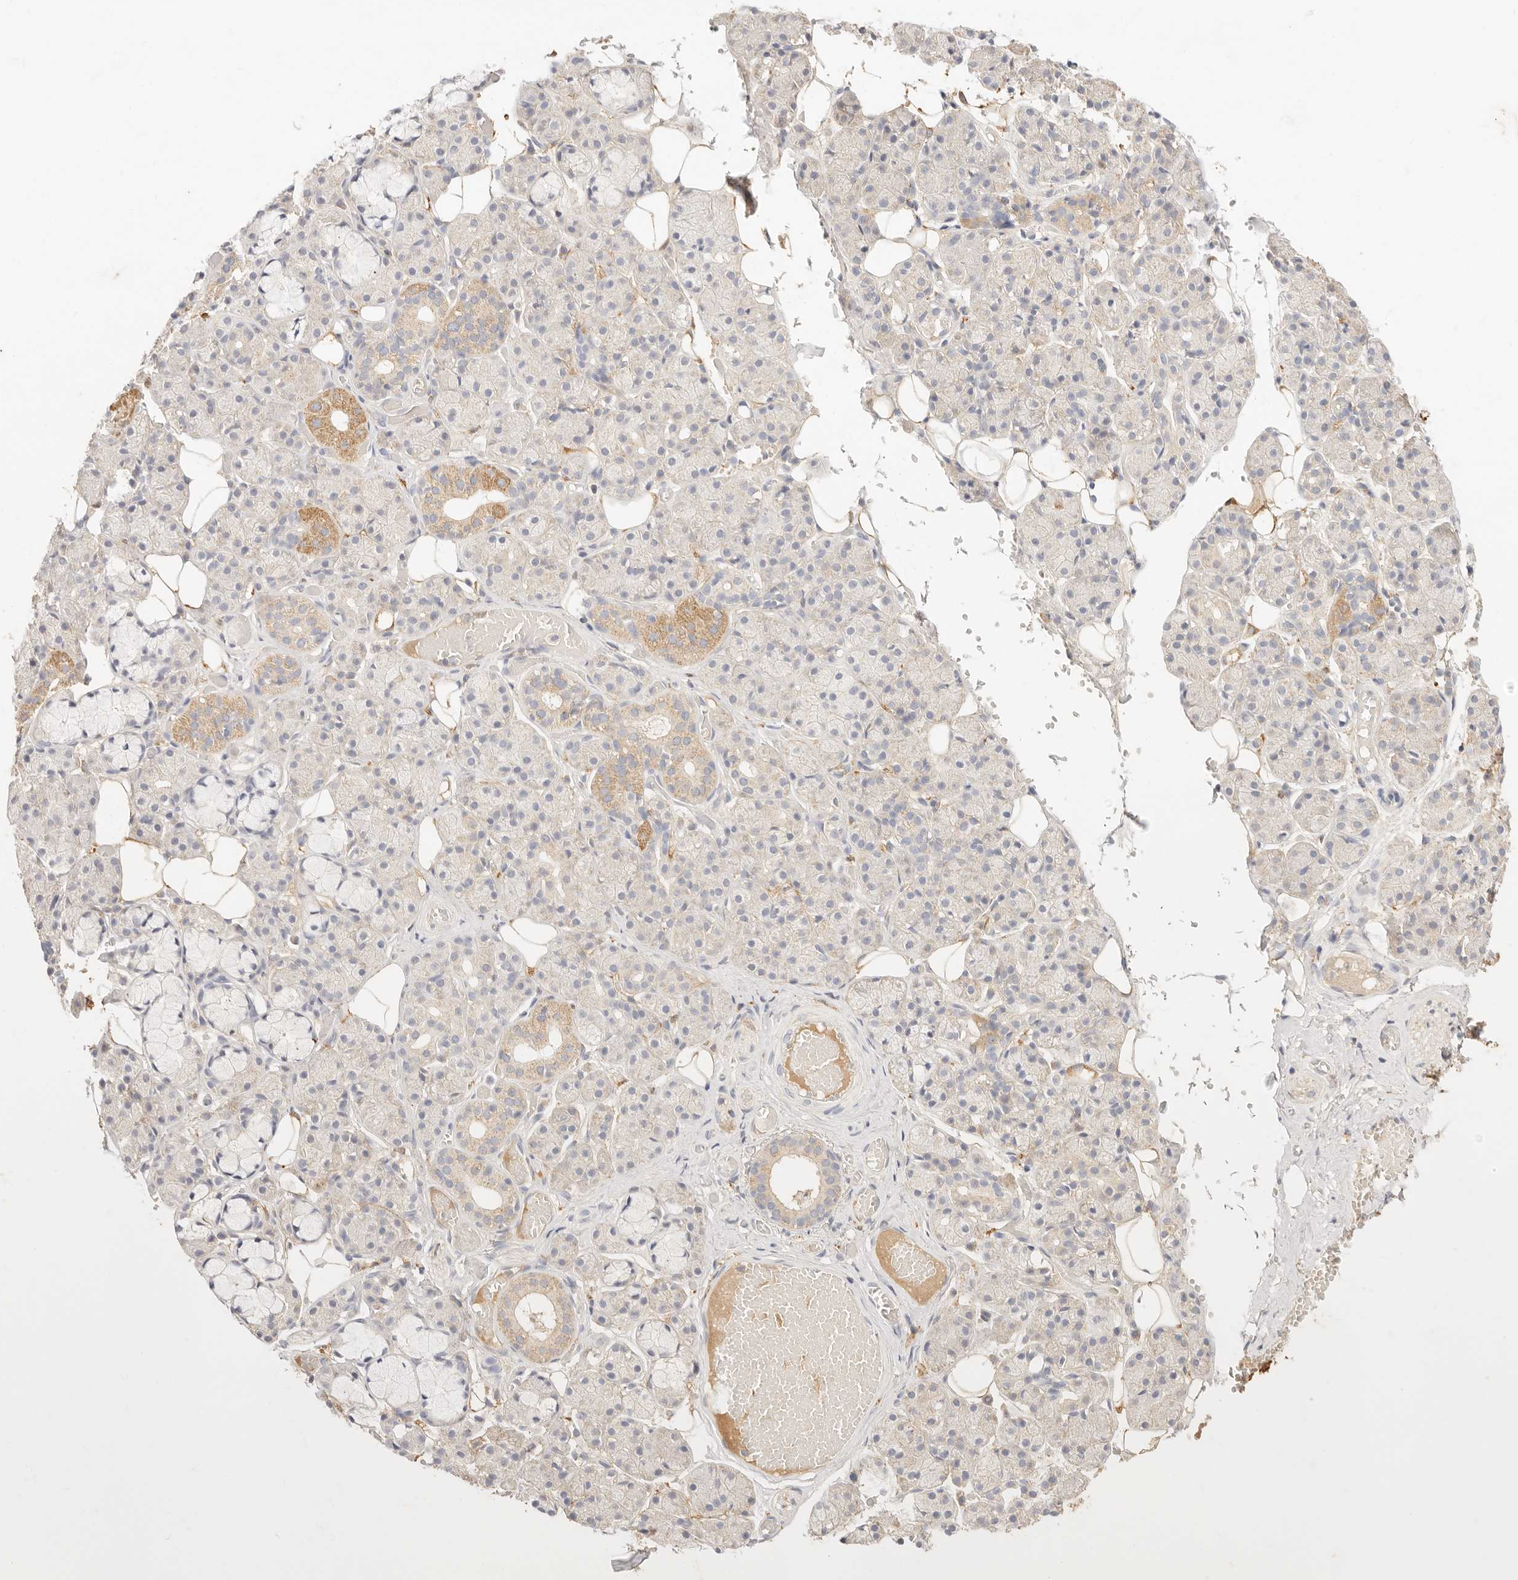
{"staining": {"intensity": "moderate", "quantity": "<25%", "location": "cytoplasmic/membranous"}, "tissue": "salivary gland", "cell_type": "Glandular cells", "image_type": "normal", "snomed": [{"axis": "morphology", "description": "Normal tissue, NOS"}, {"axis": "topography", "description": "Salivary gland"}], "caption": "A high-resolution photomicrograph shows immunohistochemistry staining of unremarkable salivary gland, which demonstrates moderate cytoplasmic/membranous staining in approximately <25% of glandular cells.", "gene": "HK2", "patient": {"sex": "male", "age": 63}}